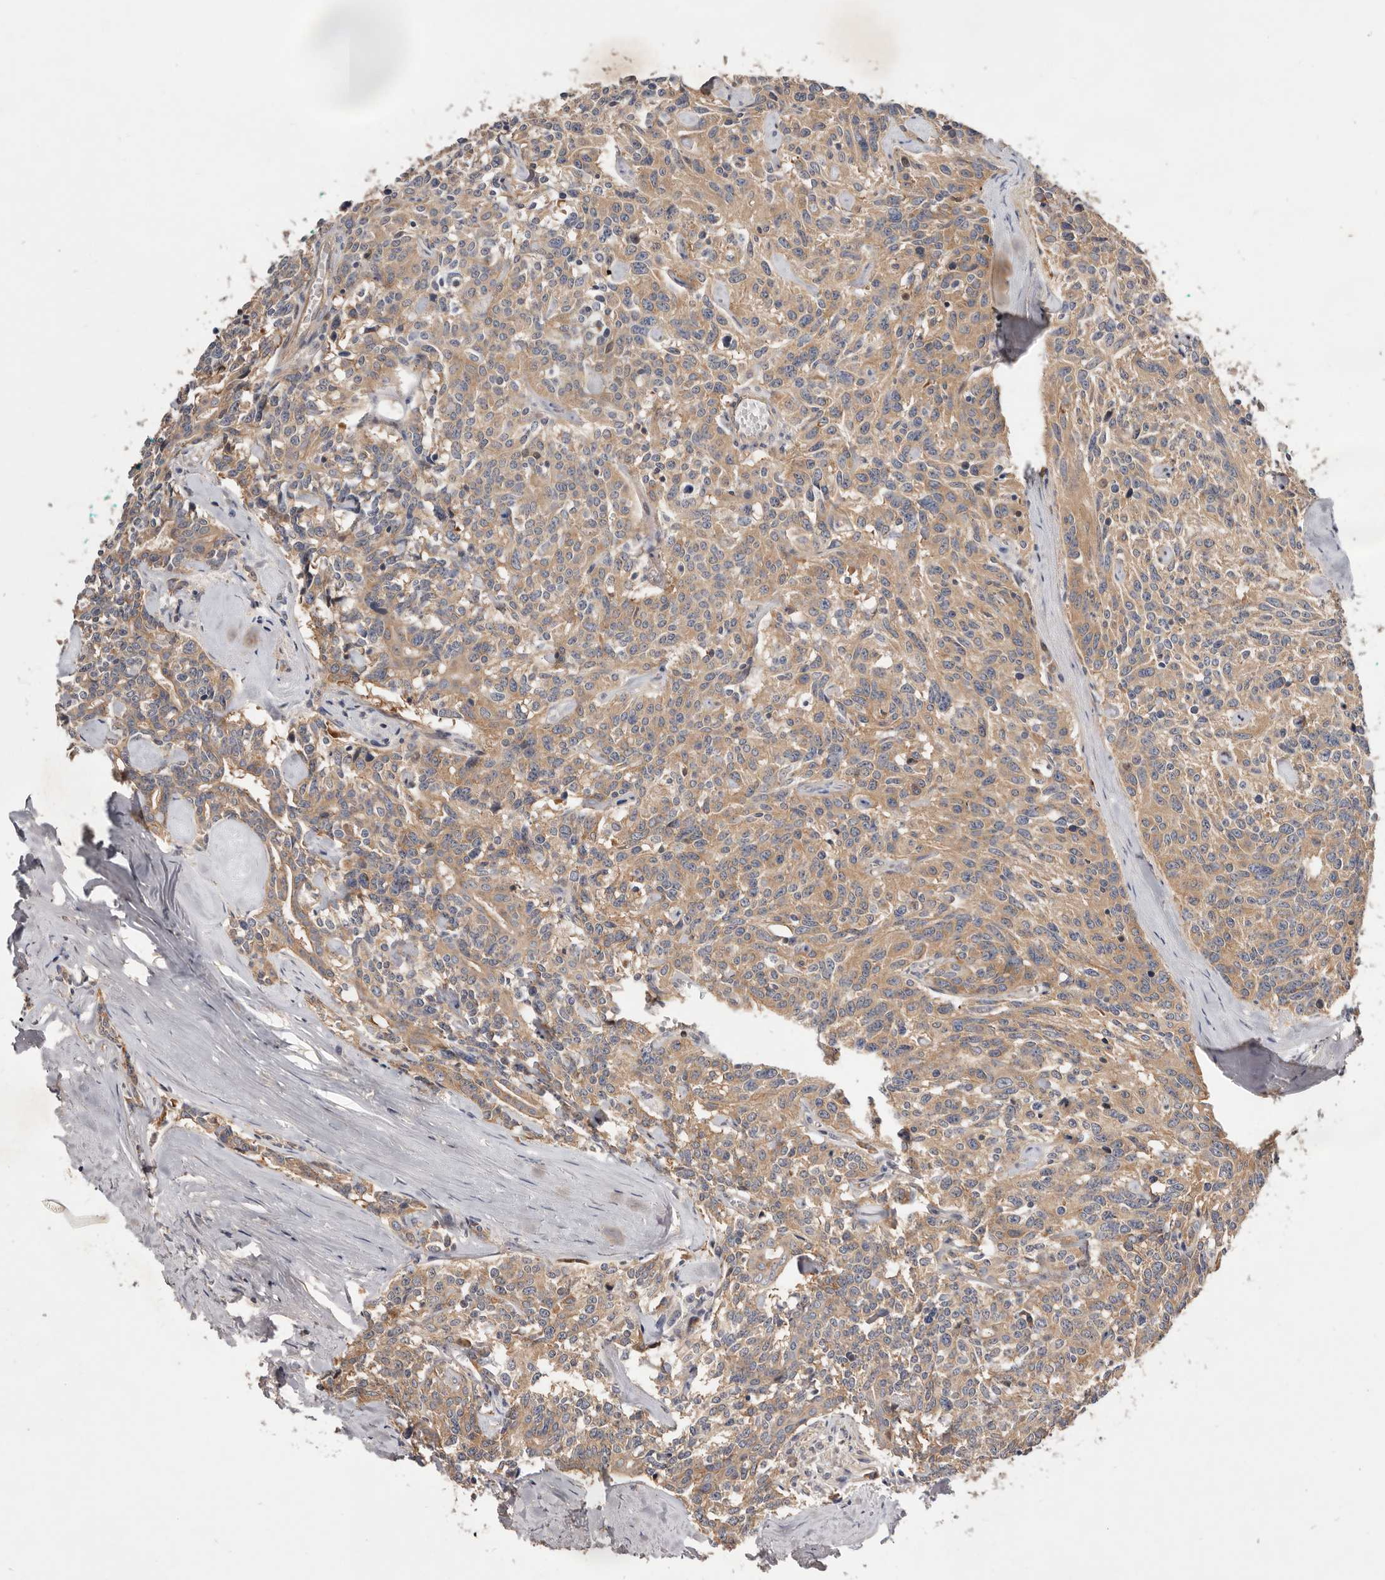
{"staining": {"intensity": "moderate", "quantity": ">75%", "location": "cytoplasmic/membranous"}, "tissue": "carcinoid", "cell_type": "Tumor cells", "image_type": "cancer", "snomed": [{"axis": "morphology", "description": "Carcinoid, malignant, NOS"}, {"axis": "topography", "description": "Lung"}], "caption": "Protein expression analysis of human carcinoid reveals moderate cytoplasmic/membranous expression in approximately >75% of tumor cells.", "gene": "DOP1A", "patient": {"sex": "female", "age": 46}}